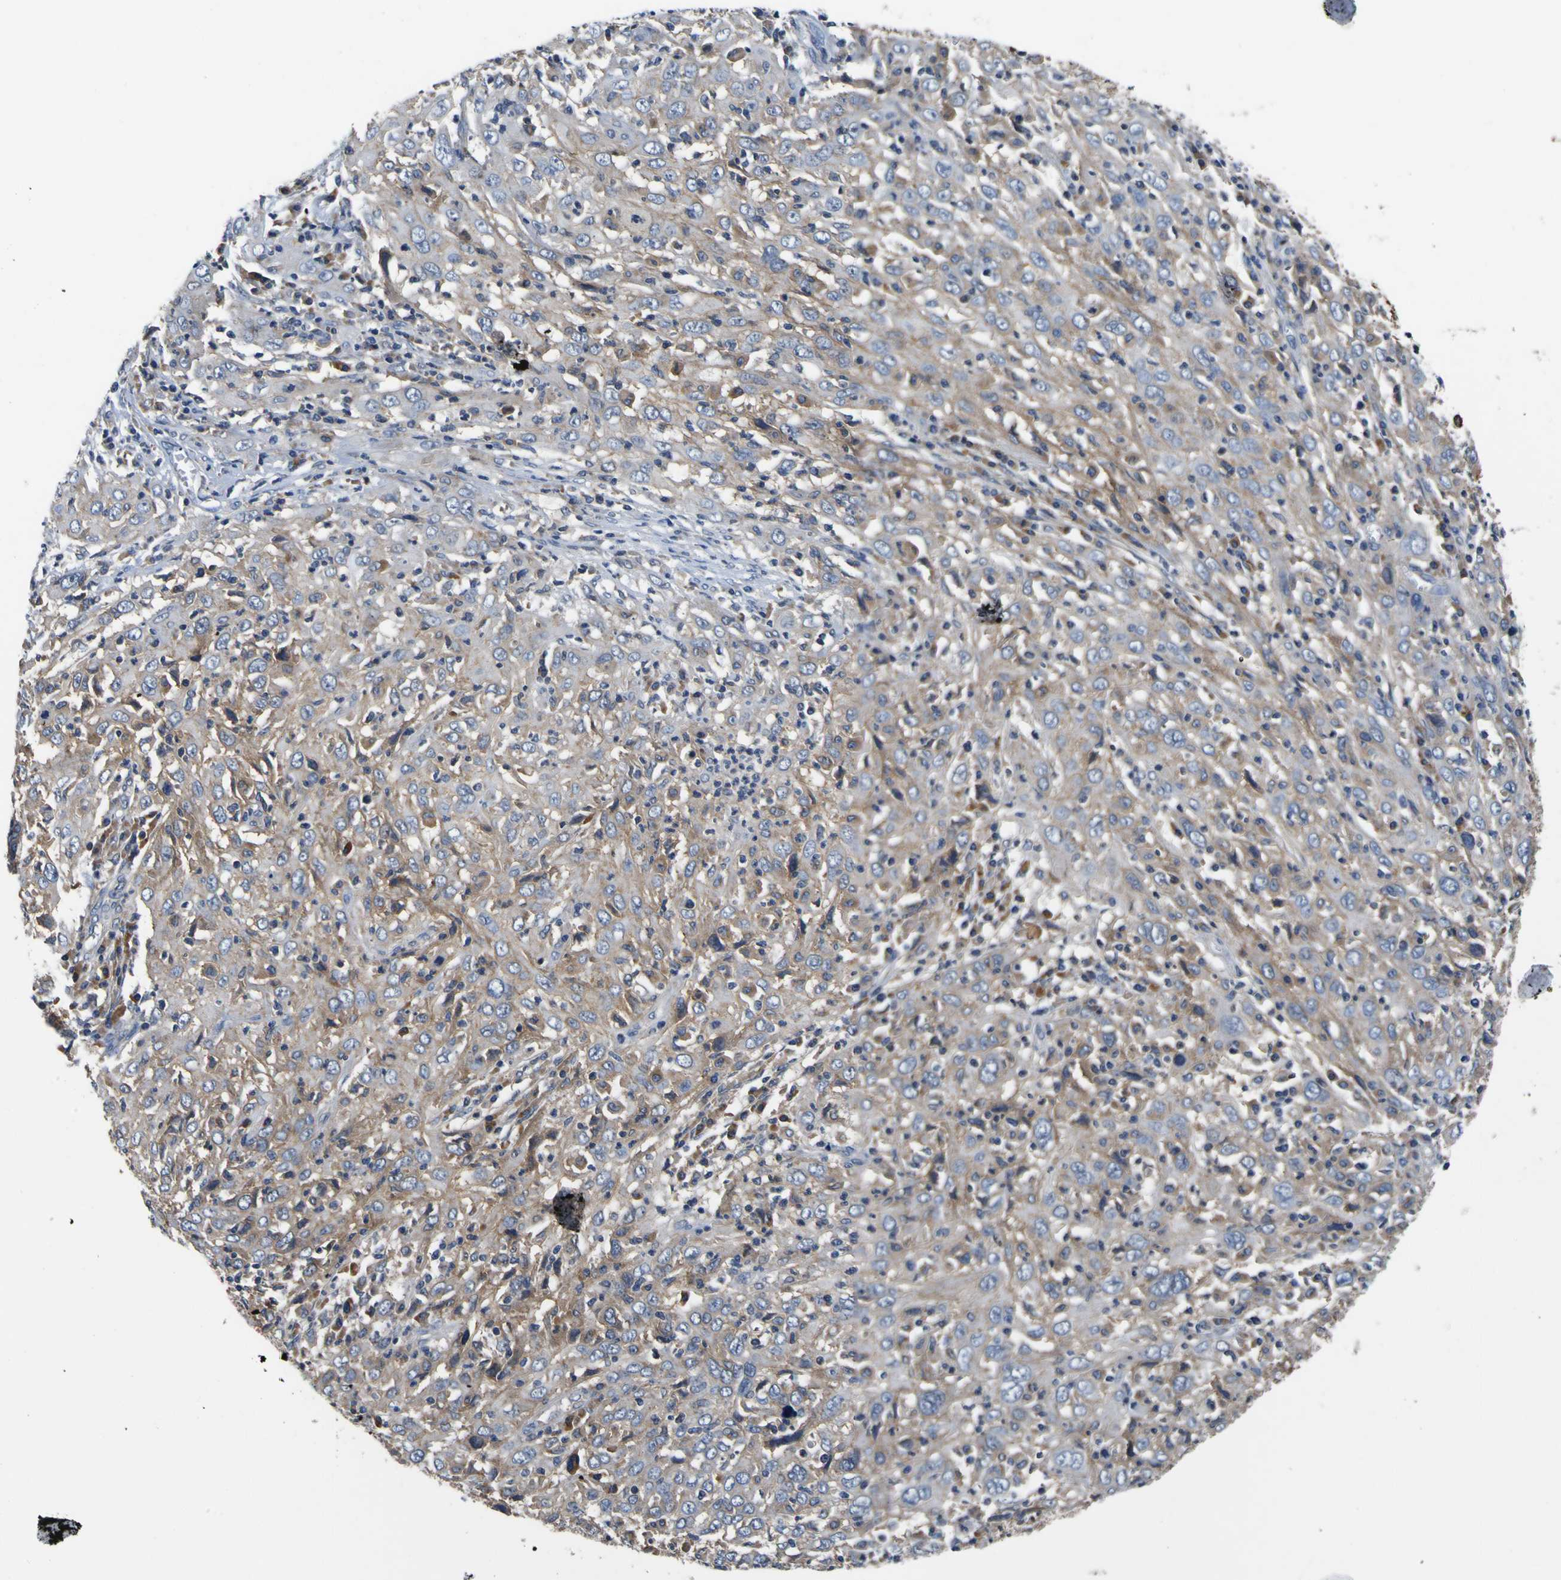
{"staining": {"intensity": "weak", "quantity": "25%-75%", "location": "cytoplasmic/membranous"}, "tissue": "cervical cancer", "cell_type": "Tumor cells", "image_type": "cancer", "snomed": [{"axis": "morphology", "description": "Squamous cell carcinoma, NOS"}, {"axis": "topography", "description": "Cervix"}], "caption": "An image of human cervical cancer stained for a protein exhibits weak cytoplasmic/membranous brown staining in tumor cells.", "gene": "EPHB4", "patient": {"sex": "female", "age": 46}}